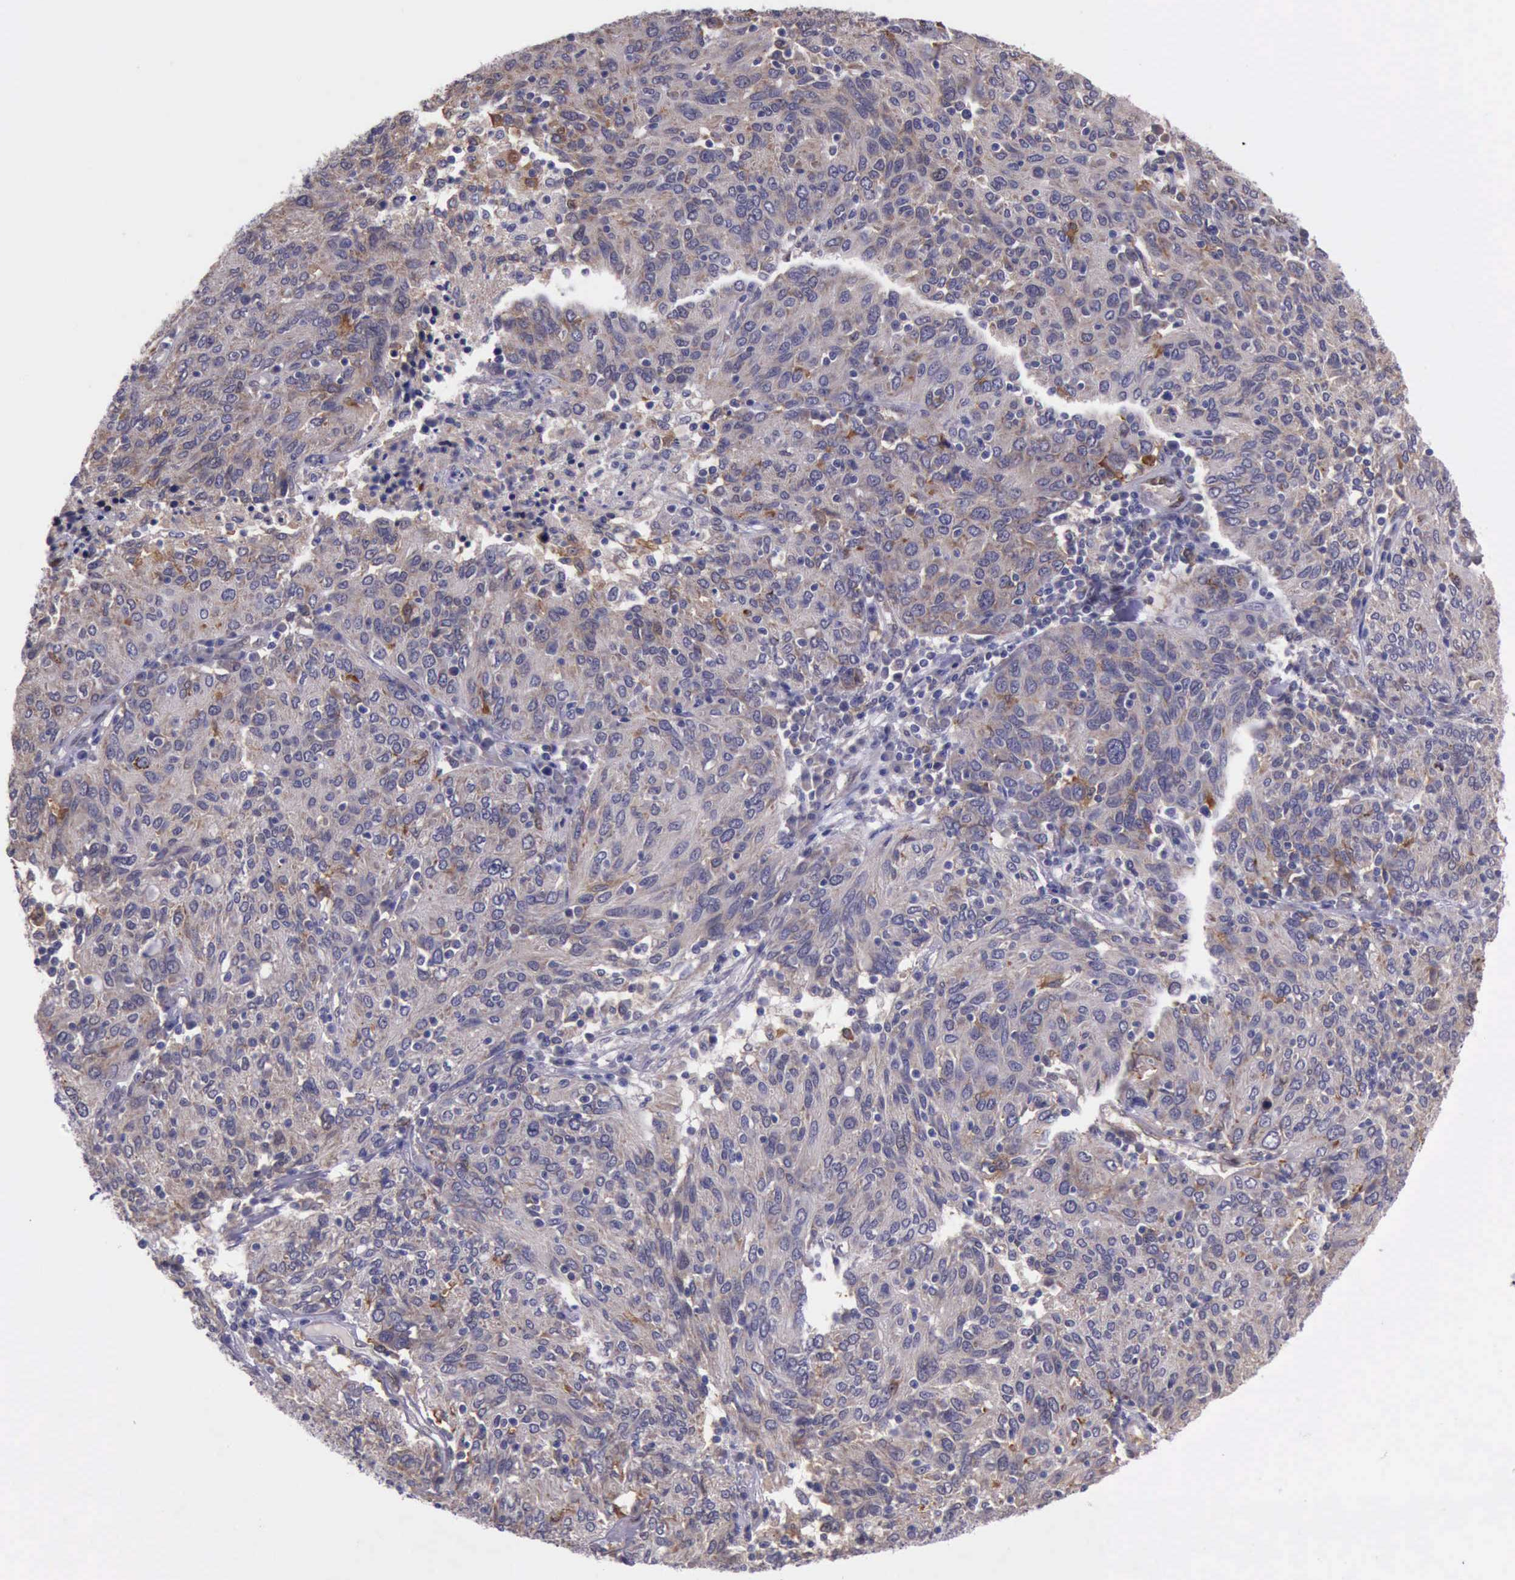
{"staining": {"intensity": "moderate", "quantity": ">75%", "location": "cytoplasmic/membranous"}, "tissue": "ovarian cancer", "cell_type": "Tumor cells", "image_type": "cancer", "snomed": [{"axis": "morphology", "description": "Carcinoma, endometroid"}, {"axis": "topography", "description": "Ovary"}], "caption": "Ovarian cancer (endometroid carcinoma) stained with DAB (3,3'-diaminobenzidine) immunohistochemistry displays medium levels of moderate cytoplasmic/membranous staining in about >75% of tumor cells.", "gene": "PLEK2", "patient": {"sex": "female", "age": 50}}